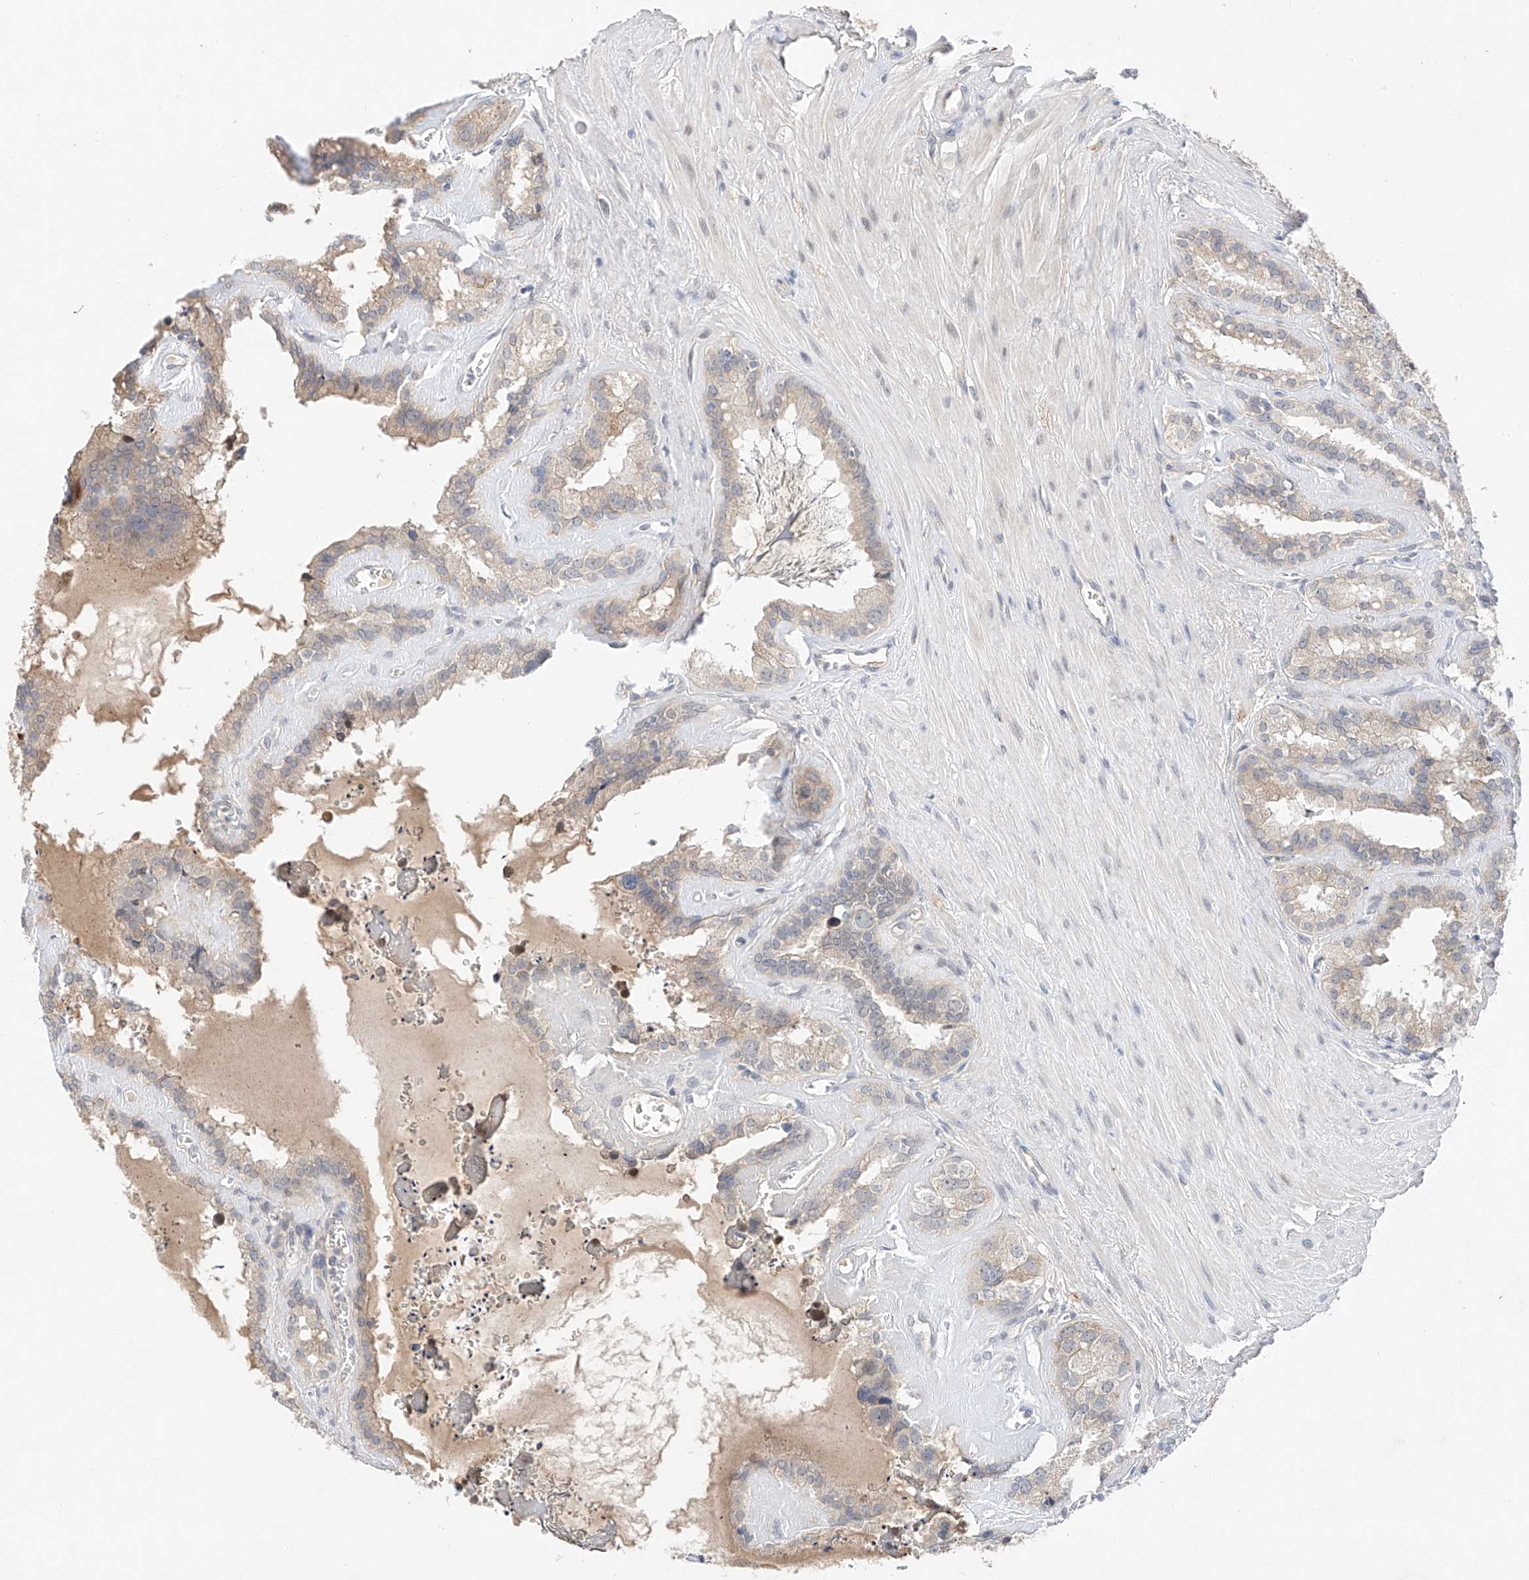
{"staining": {"intensity": "moderate", "quantity": "<25%", "location": "cytoplasmic/membranous"}, "tissue": "seminal vesicle", "cell_type": "Glandular cells", "image_type": "normal", "snomed": [{"axis": "morphology", "description": "Normal tissue, NOS"}, {"axis": "topography", "description": "Prostate"}, {"axis": "topography", "description": "Seminal veicle"}], "caption": "Seminal vesicle stained for a protein exhibits moderate cytoplasmic/membranous positivity in glandular cells.", "gene": "IL22RA2", "patient": {"sex": "male", "age": 59}}